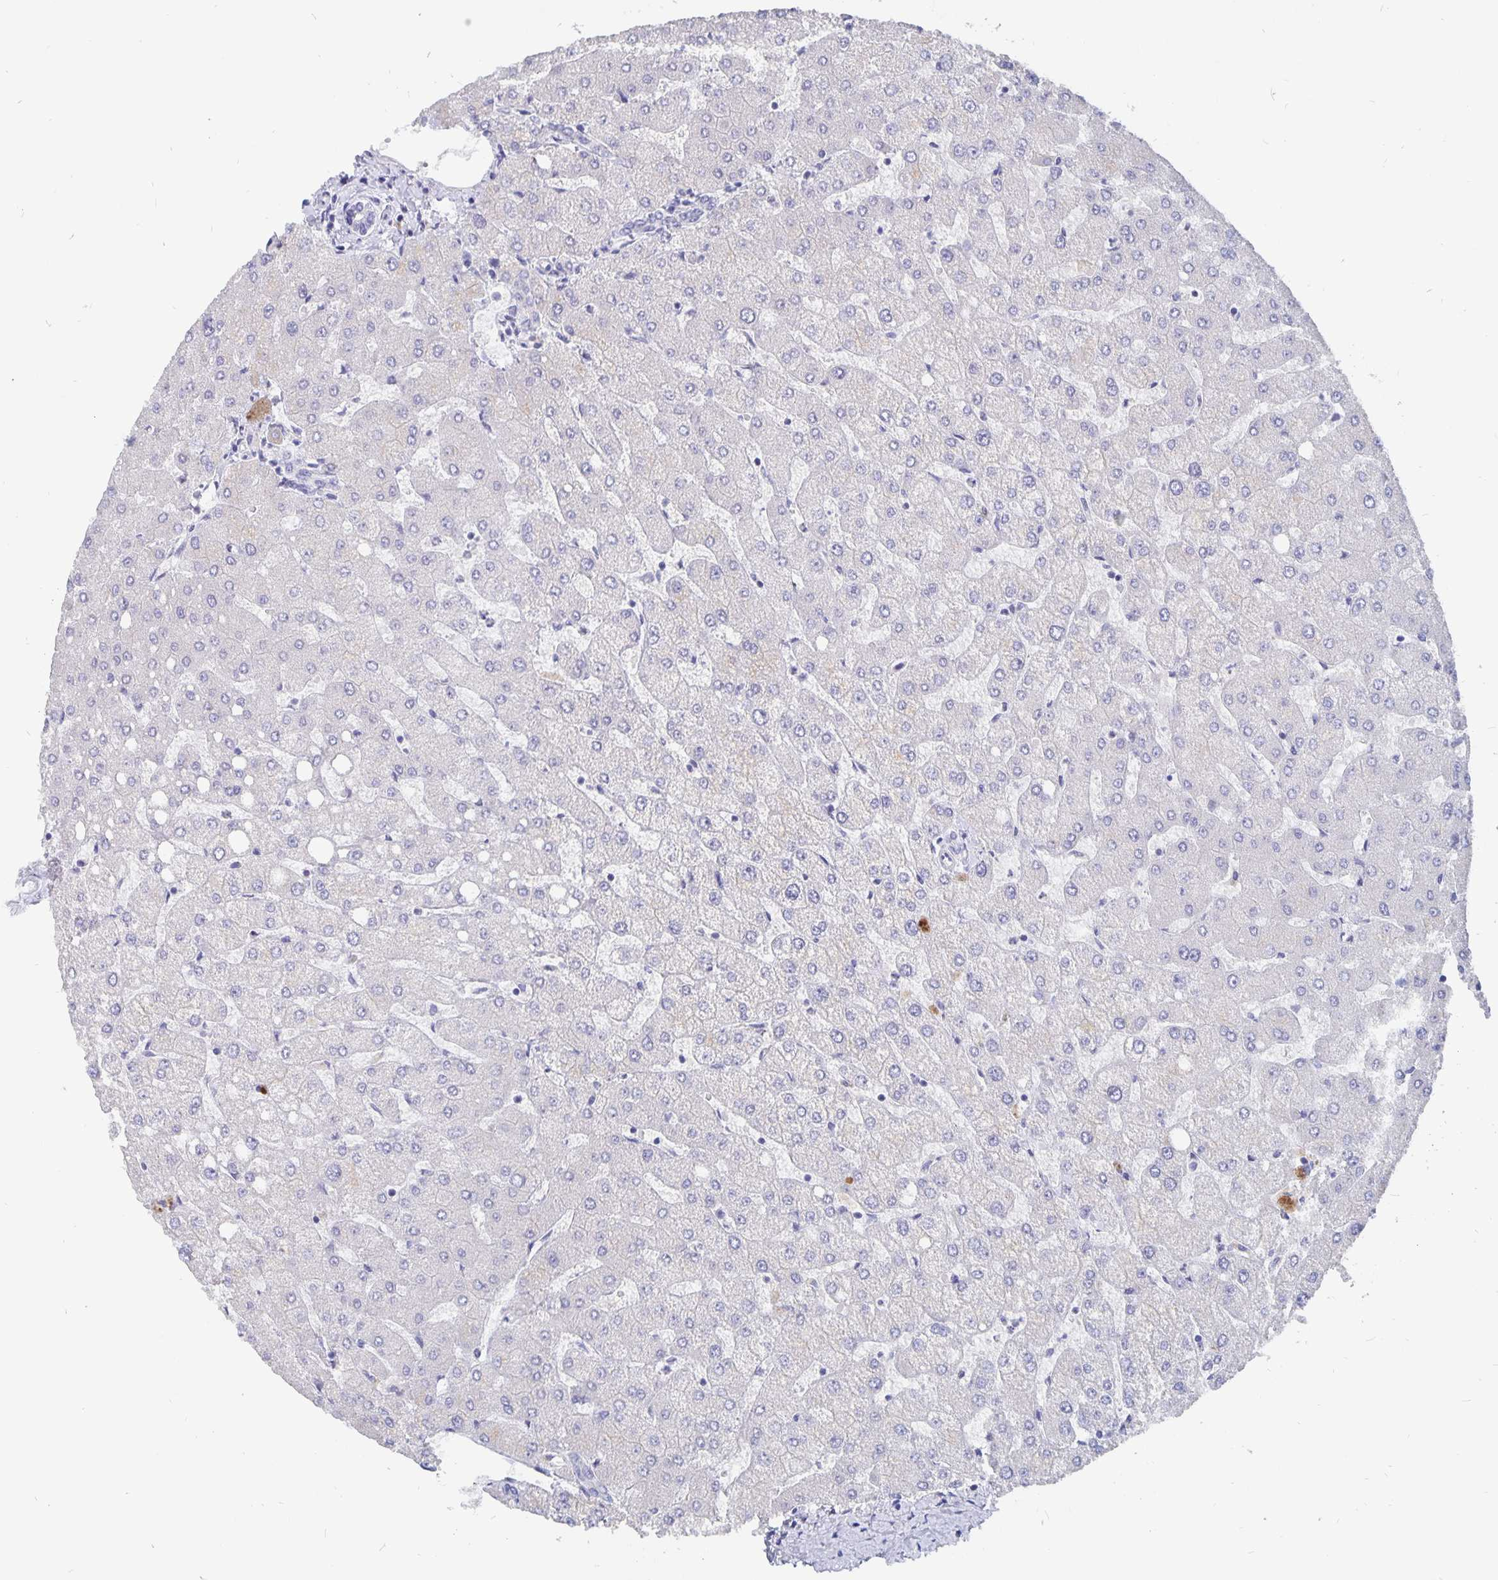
{"staining": {"intensity": "negative", "quantity": "none", "location": "none"}, "tissue": "liver", "cell_type": "Cholangiocytes", "image_type": "normal", "snomed": [{"axis": "morphology", "description": "Normal tissue, NOS"}, {"axis": "topography", "description": "Liver"}], "caption": "DAB (3,3'-diaminobenzidine) immunohistochemical staining of benign liver displays no significant staining in cholangiocytes. The staining is performed using DAB (3,3'-diaminobenzidine) brown chromogen with nuclei counter-stained in using hematoxylin.", "gene": "SMOC1", "patient": {"sex": "female", "age": 54}}